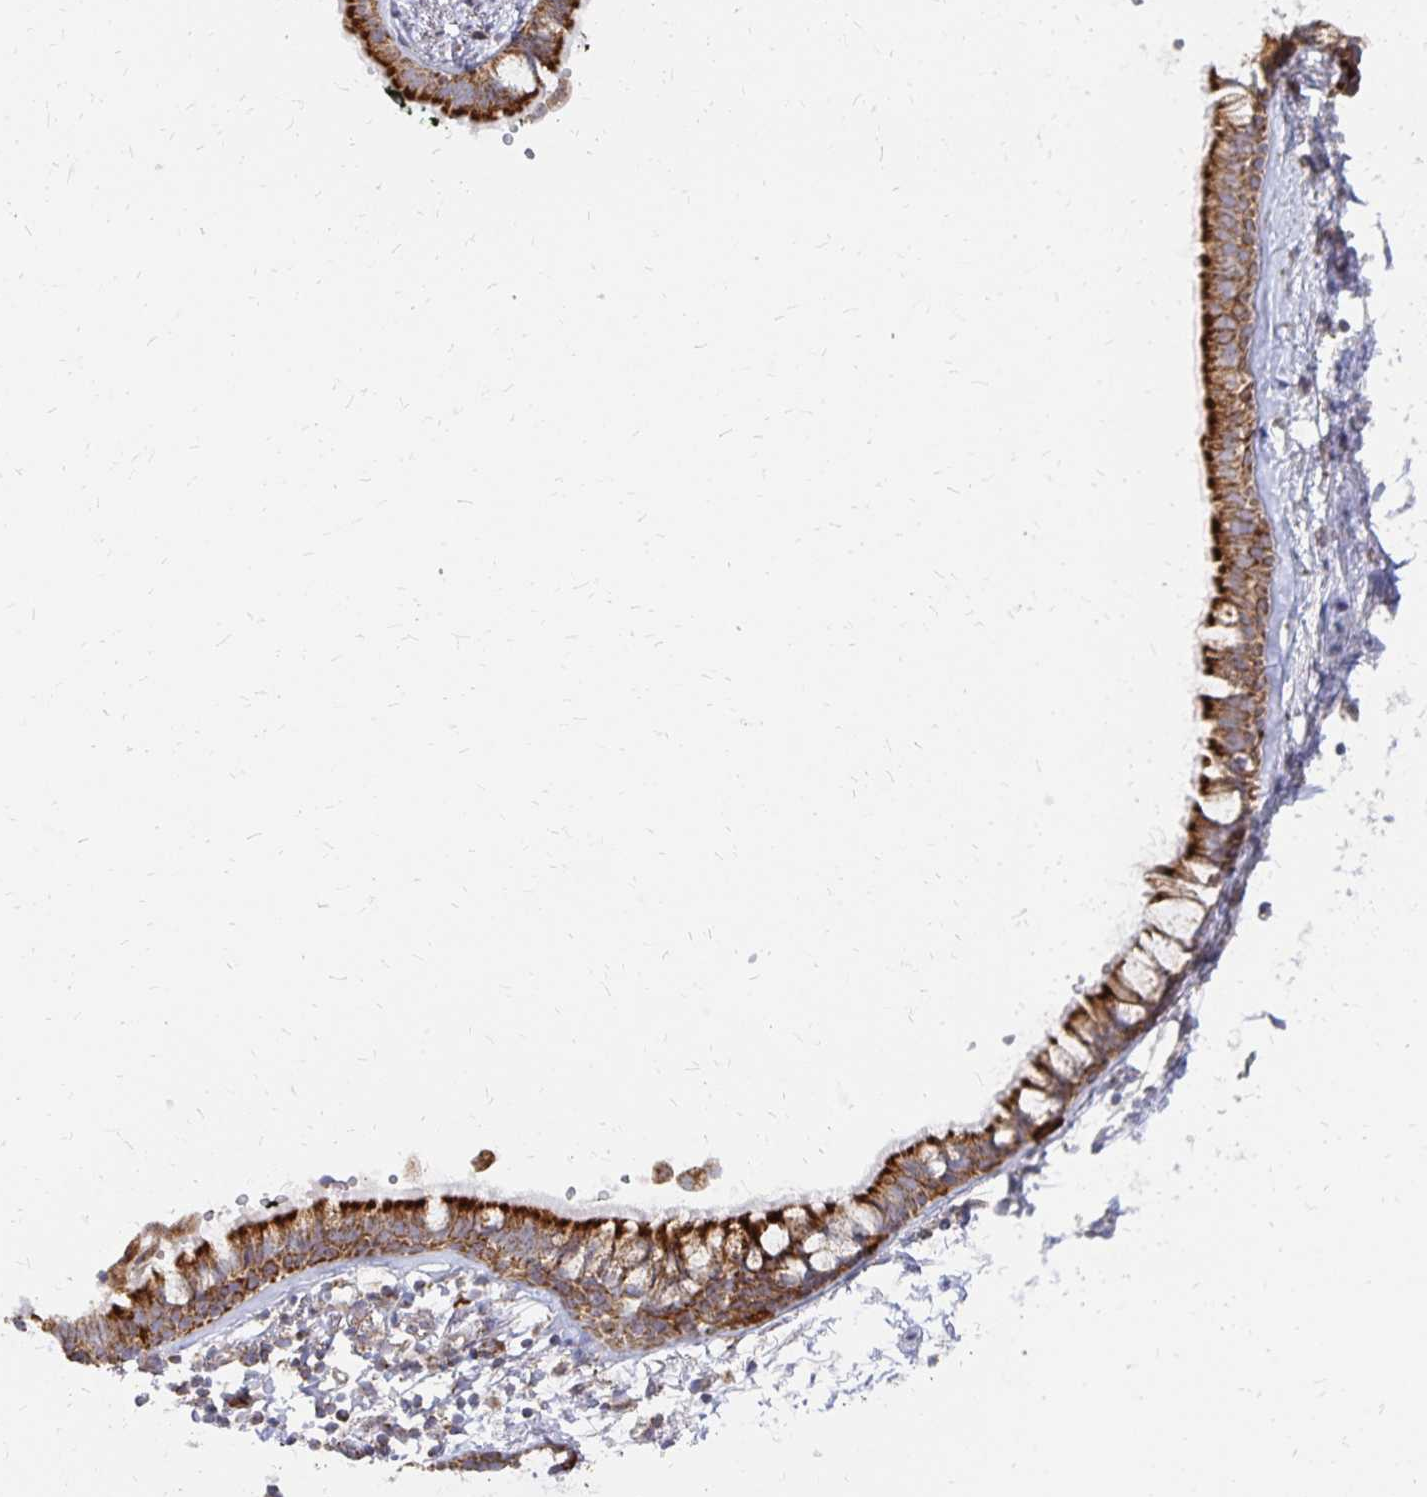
{"staining": {"intensity": "strong", "quantity": ">75%", "location": "cytoplasmic/membranous"}, "tissue": "bronchus", "cell_type": "Respiratory epithelial cells", "image_type": "normal", "snomed": [{"axis": "morphology", "description": "Normal tissue, NOS"}, {"axis": "topography", "description": "Cartilage tissue"}, {"axis": "topography", "description": "Bronchus"}], "caption": "A high amount of strong cytoplasmic/membranous positivity is present in about >75% of respiratory epithelial cells in normal bronchus.", "gene": "STOML2", "patient": {"sex": "female", "age": 59}}